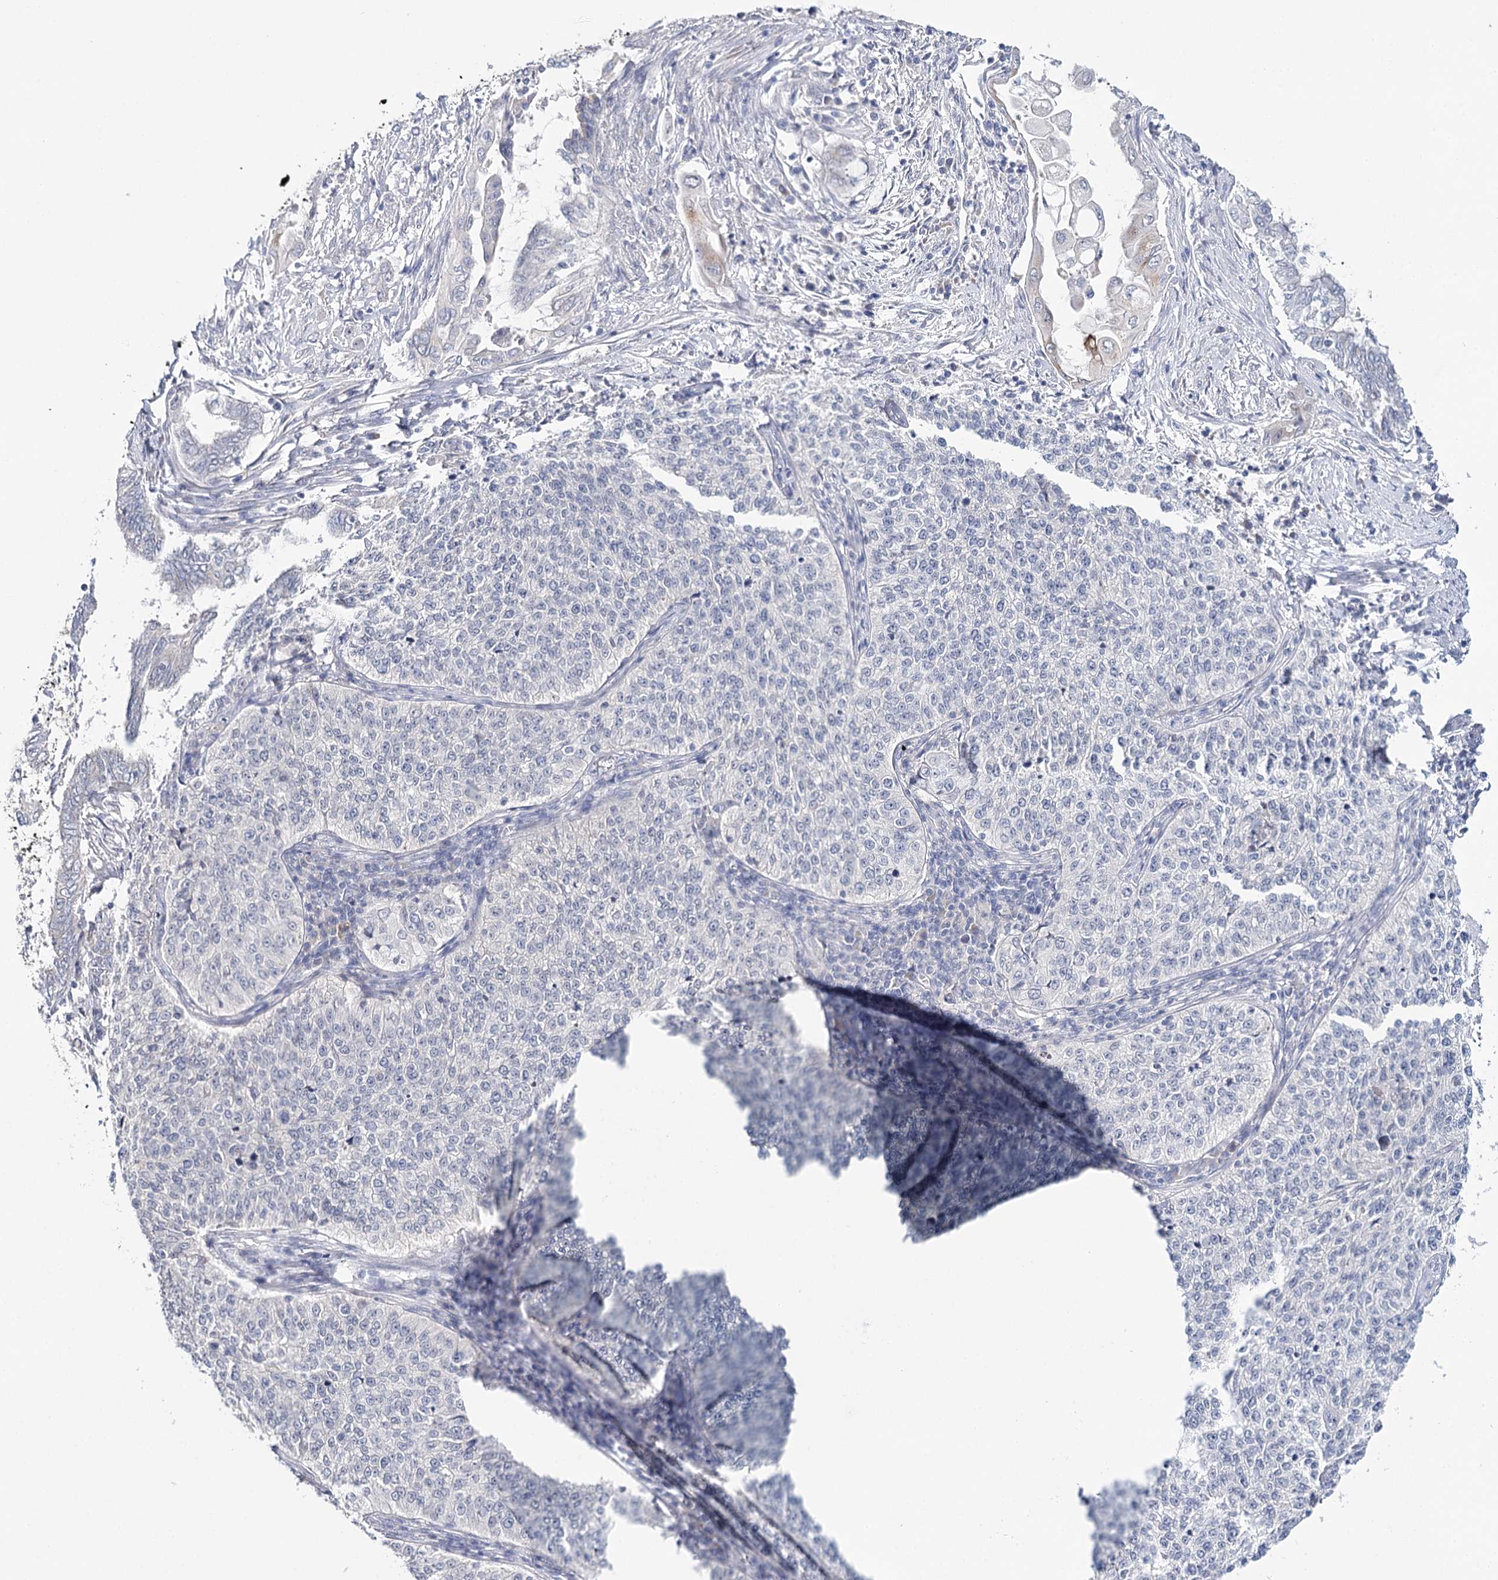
{"staining": {"intensity": "negative", "quantity": "none", "location": "none"}, "tissue": "cervical cancer", "cell_type": "Tumor cells", "image_type": "cancer", "snomed": [{"axis": "morphology", "description": "Squamous cell carcinoma, NOS"}, {"axis": "topography", "description": "Cervix"}], "caption": "The histopathology image demonstrates no significant staining in tumor cells of cervical squamous cell carcinoma.", "gene": "TP53", "patient": {"sex": "female", "age": 35}}